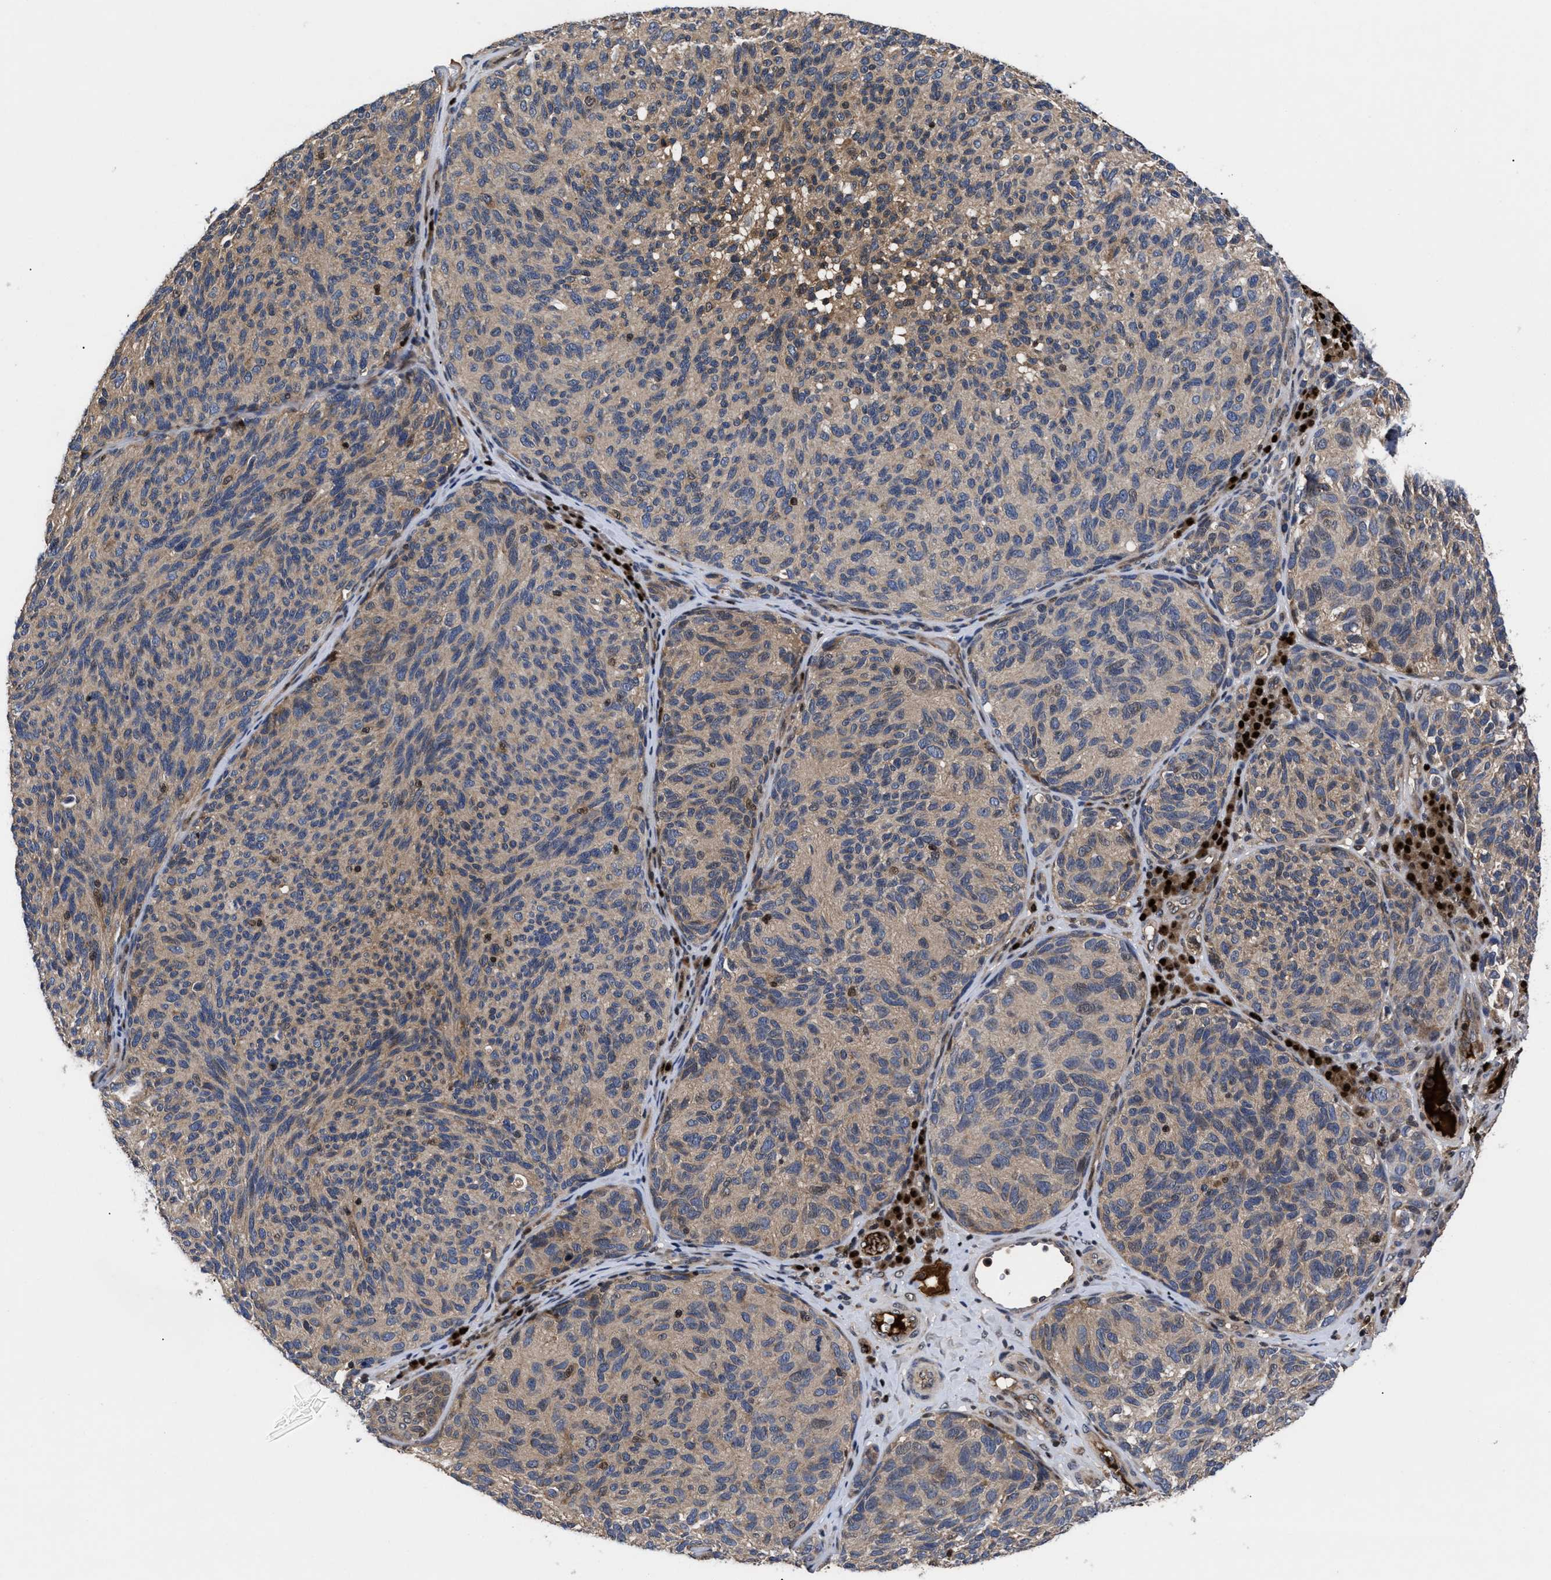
{"staining": {"intensity": "weak", "quantity": ">75%", "location": "cytoplasmic/membranous,nuclear"}, "tissue": "melanoma", "cell_type": "Tumor cells", "image_type": "cancer", "snomed": [{"axis": "morphology", "description": "Malignant melanoma, NOS"}, {"axis": "topography", "description": "Skin"}], "caption": "Tumor cells reveal low levels of weak cytoplasmic/membranous and nuclear expression in approximately >75% of cells in human malignant melanoma.", "gene": "FAM200A", "patient": {"sex": "female", "age": 73}}